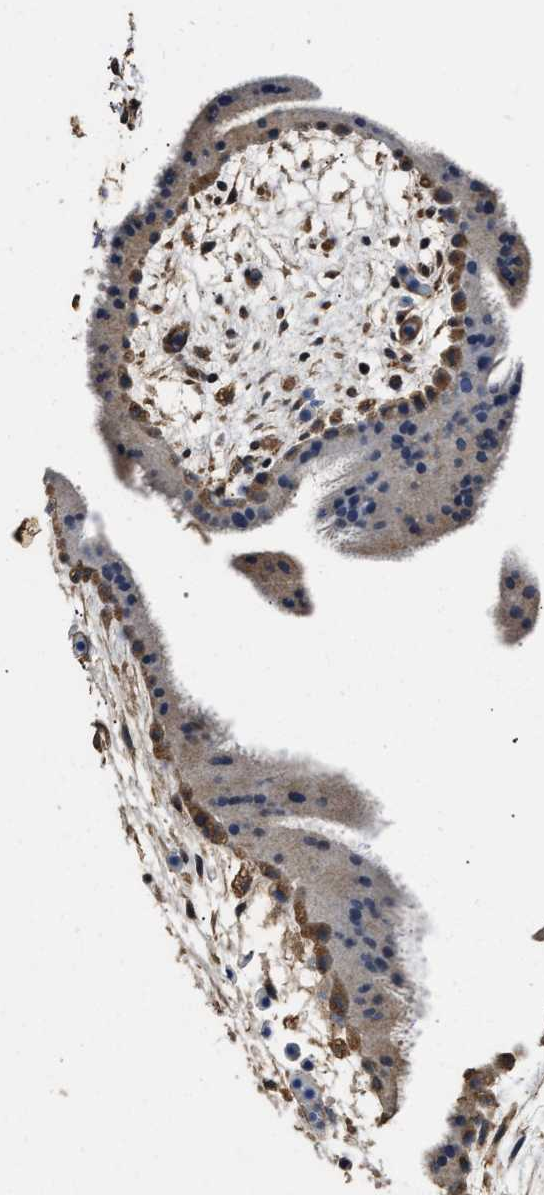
{"staining": {"intensity": "moderate", "quantity": "25%-75%", "location": "cytoplasmic/membranous"}, "tissue": "placenta", "cell_type": "Trophoblastic cells", "image_type": "normal", "snomed": [{"axis": "morphology", "description": "Normal tissue, NOS"}, {"axis": "topography", "description": "Placenta"}], "caption": "Trophoblastic cells display medium levels of moderate cytoplasmic/membranous positivity in approximately 25%-75% of cells in benign placenta.", "gene": "YWHAE", "patient": {"sex": "female", "age": 19}}